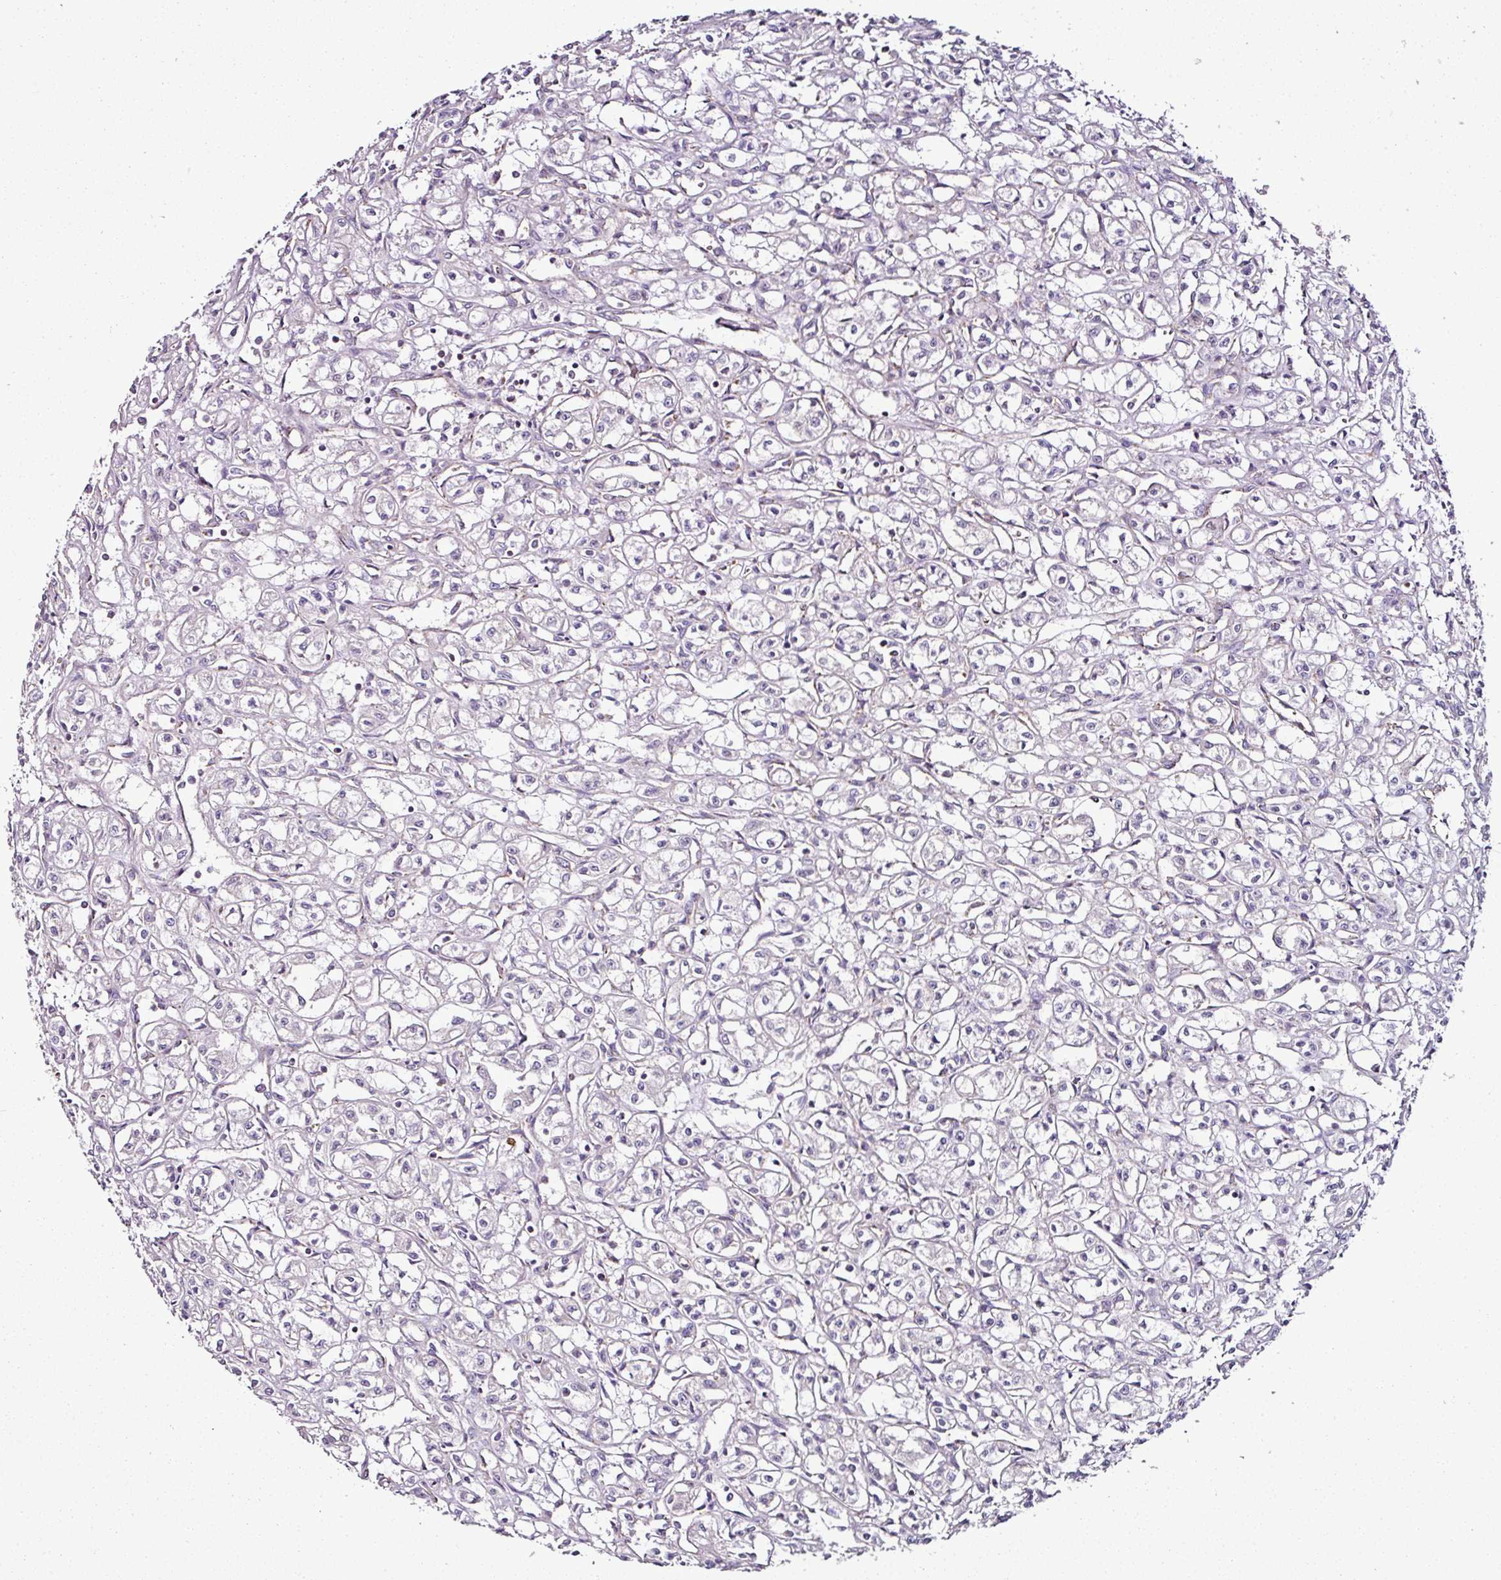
{"staining": {"intensity": "negative", "quantity": "none", "location": "none"}, "tissue": "renal cancer", "cell_type": "Tumor cells", "image_type": "cancer", "snomed": [{"axis": "morphology", "description": "Adenocarcinoma, NOS"}, {"axis": "topography", "description": "Kidney"}], "caption": "Immunohistochemistry (IHC) micrograph of neoplastic tissue: adenocarcinoma (renal) stained with DAB (3,3'-diaminobenzidine) shows no significant protein expression in tumor cells.", "gene": "DPAGT1", "patient": {"sex": "male", "age": 56}}